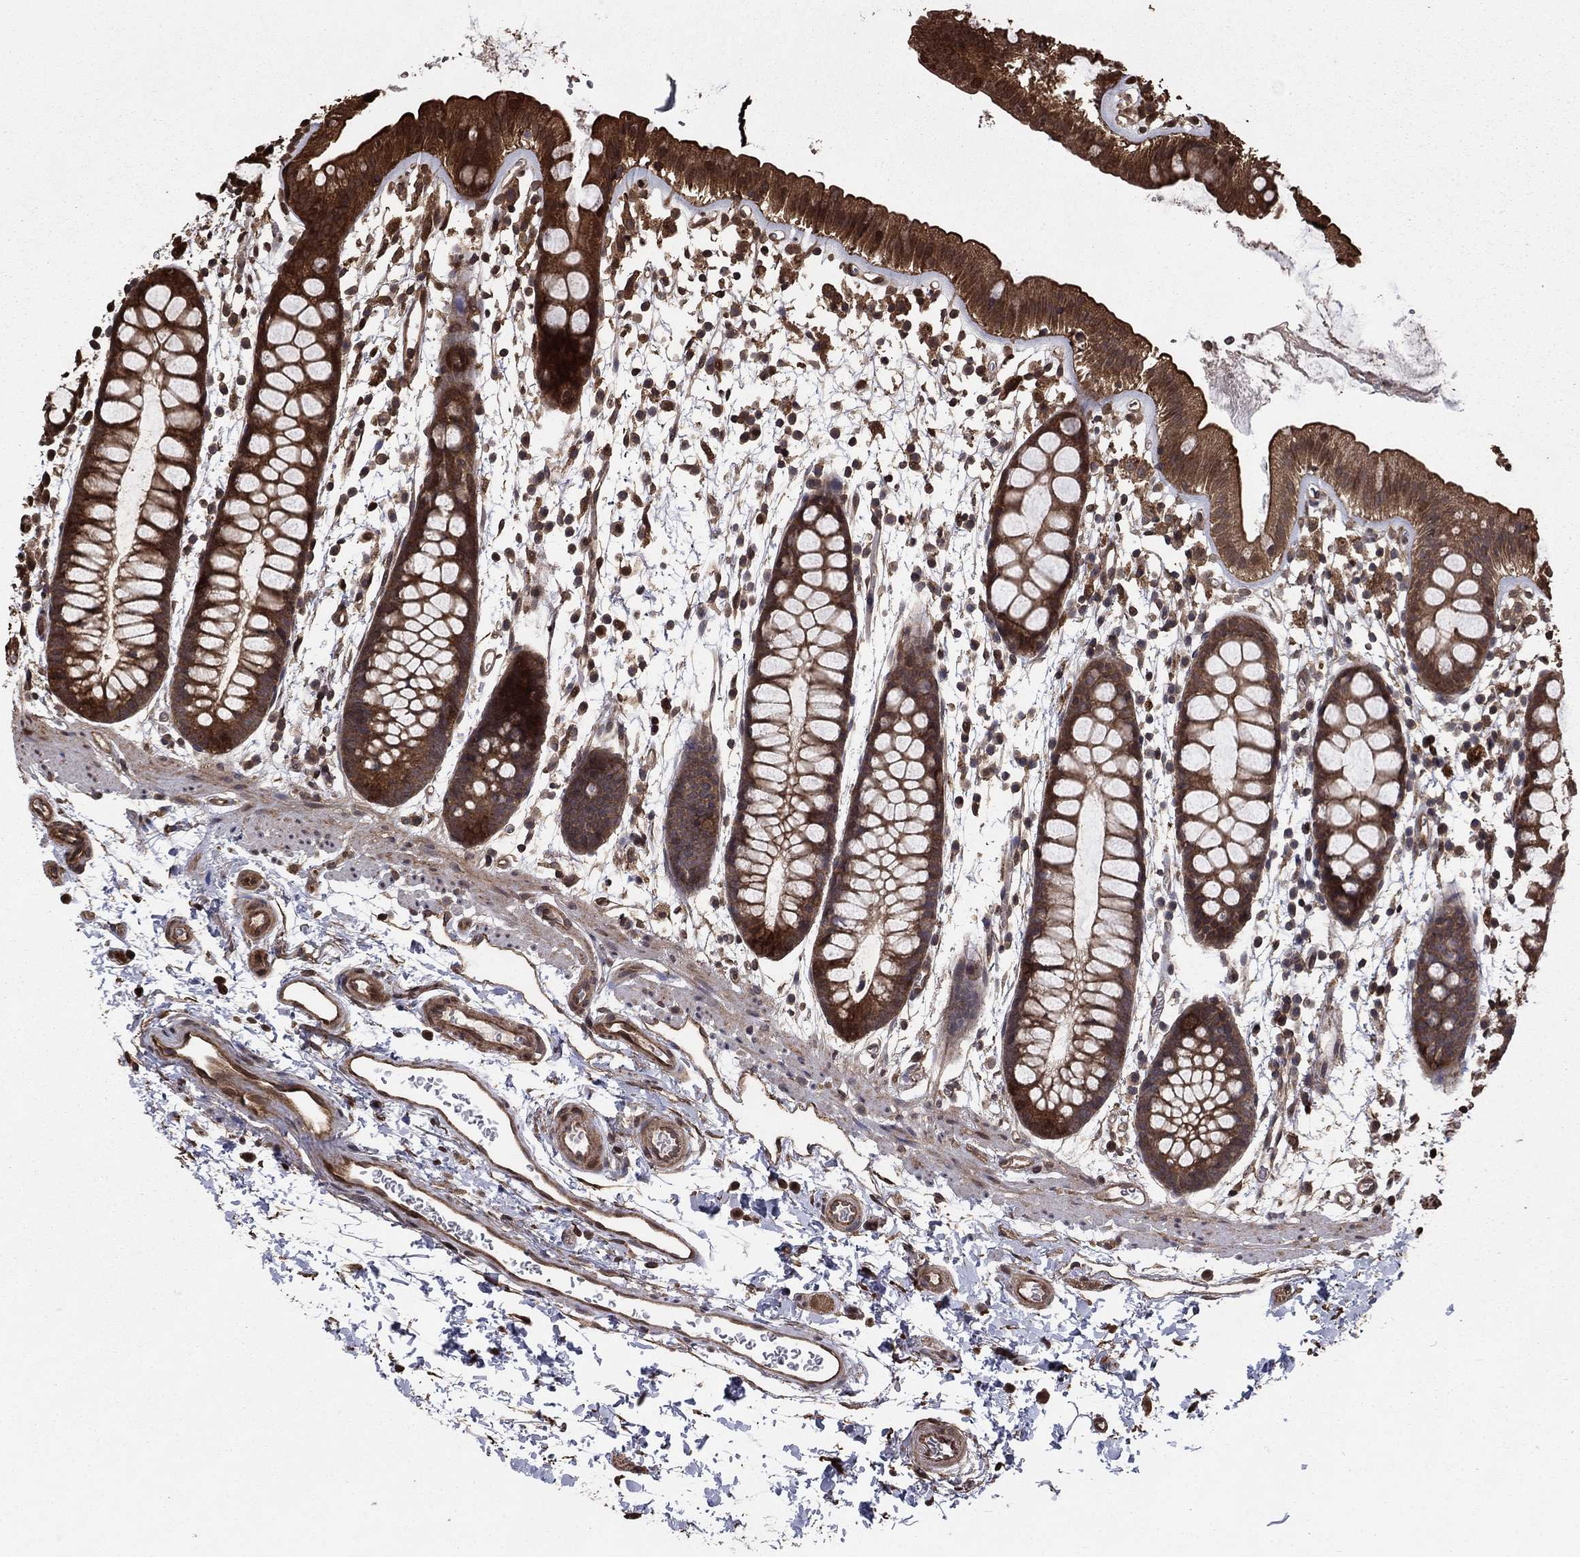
{"staining": {"intensity": "strong", "quantity": ">75%", "location": "cytoplasmic/membranous"}, "tissue": "rectum", "cell_type": "Glandular cells", "image_type": "normal", "snomed": [{"axis": "morphology", "description": "Normal tissue, NOS"}, {"axis": "topography", "description": "Rectum"}], "caption": "Strong cytoplasmic/membranous protein staining is seen in approximately >75% of glandular cells in rectum.", "gene": "GYG1", "patient": {"sex": "male", "age": 57}}